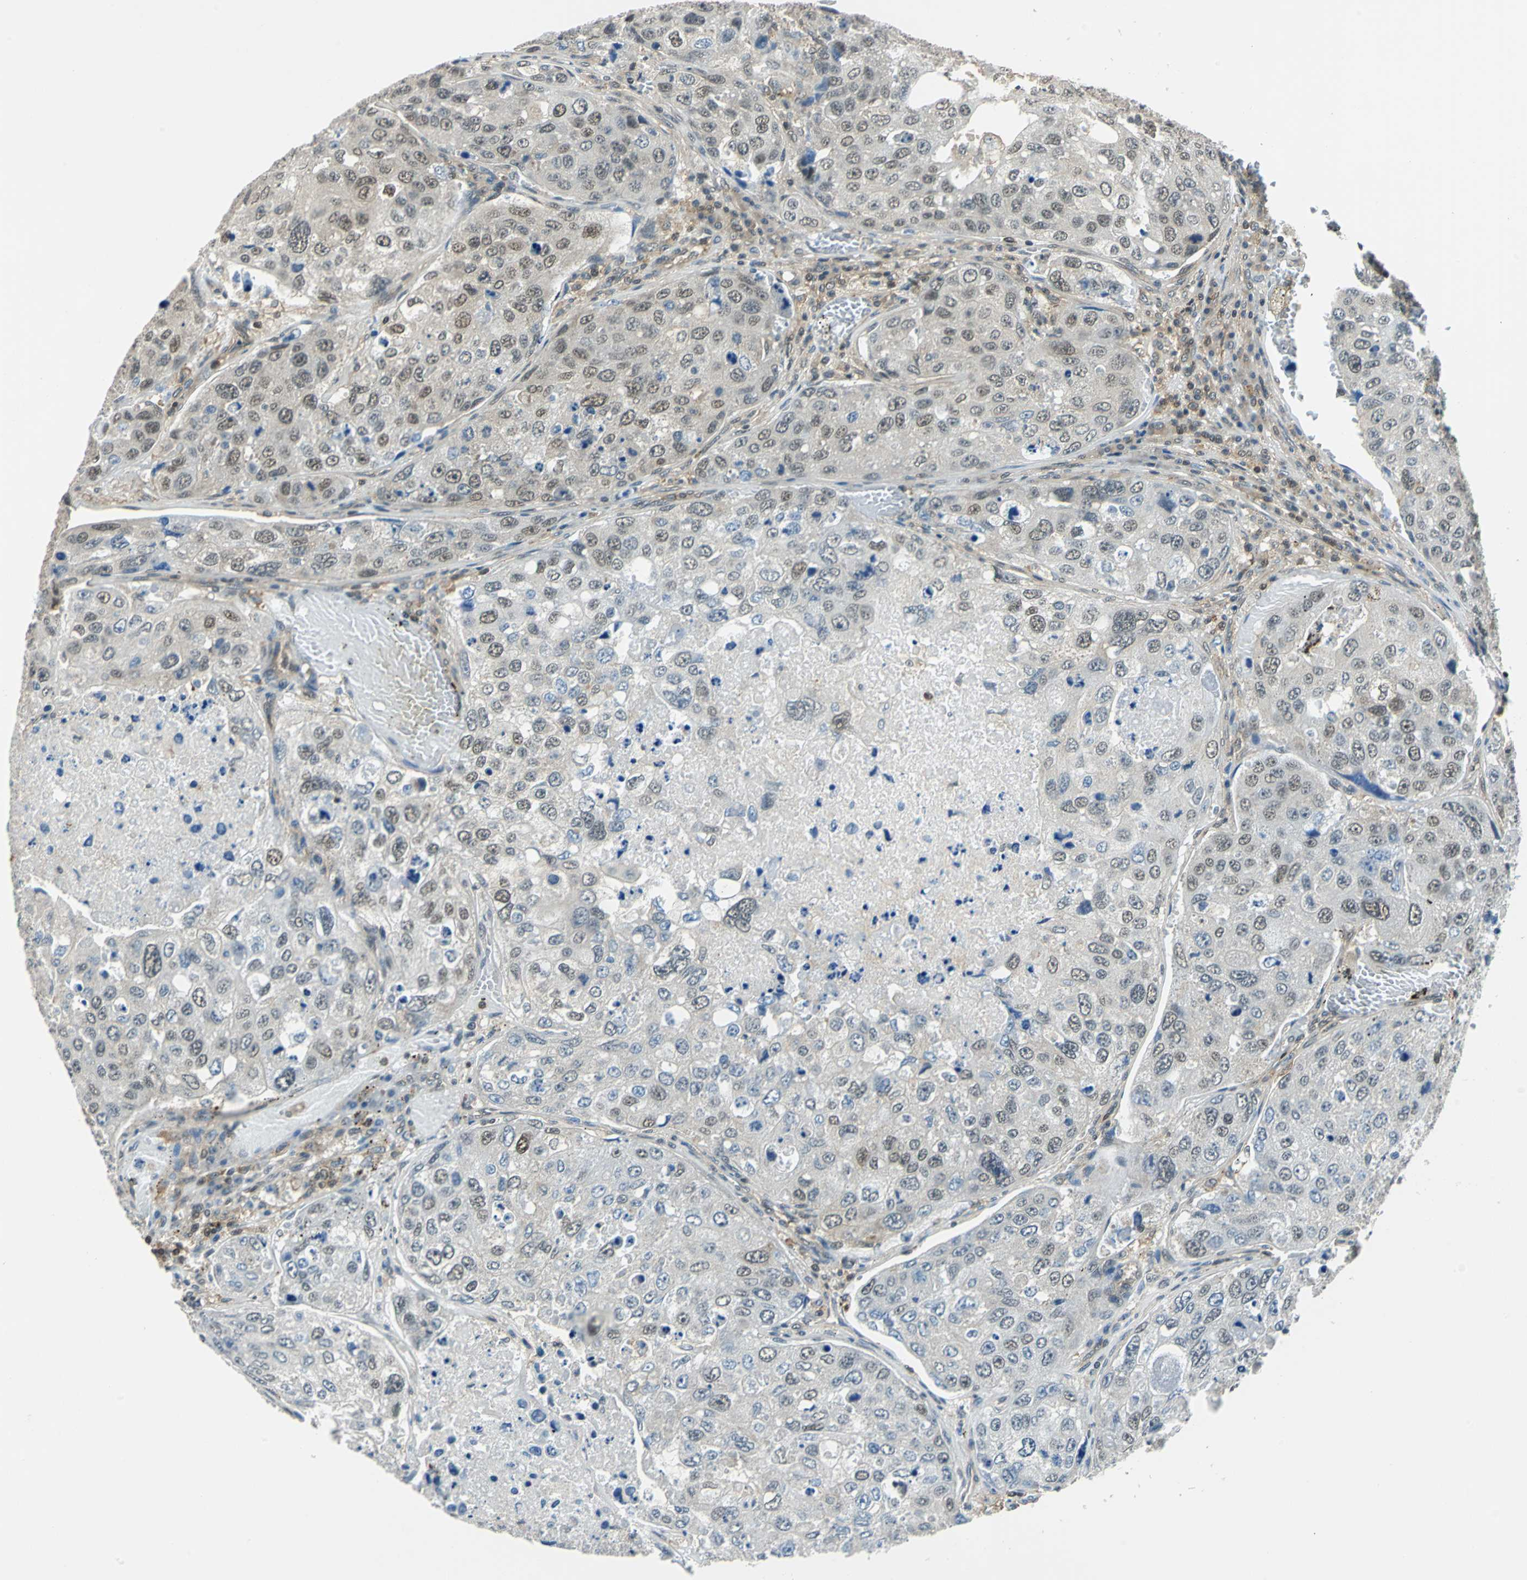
{"staining": {"intensity": "weak", "quantity": "25%-75%", "location": "cytoplasmic/membranous,nuclear"}, "tissue": "urothelial cancer", "cell_type": "Tumor cells", "image_type": "cancer", "snomed": [{"axis": "morphology", "description": "Urothelial carcinoma, High grade"}, {"axis": "topography", "description": "Lymph node"}, {"axis": "topography", "description": "Urinary bladder"}], "caption": "High-power microscopy captured an immunohistochemistry image of urothelial cancer, revealing weak cytoplasmic/membranous and nuclear expression in about 25%-75% of tumor cells. (DAB = brown stain, brightfield microscopy at high magnification).", "gene": "ARPC3", "patient": {"sex": "male", "age": 51}}